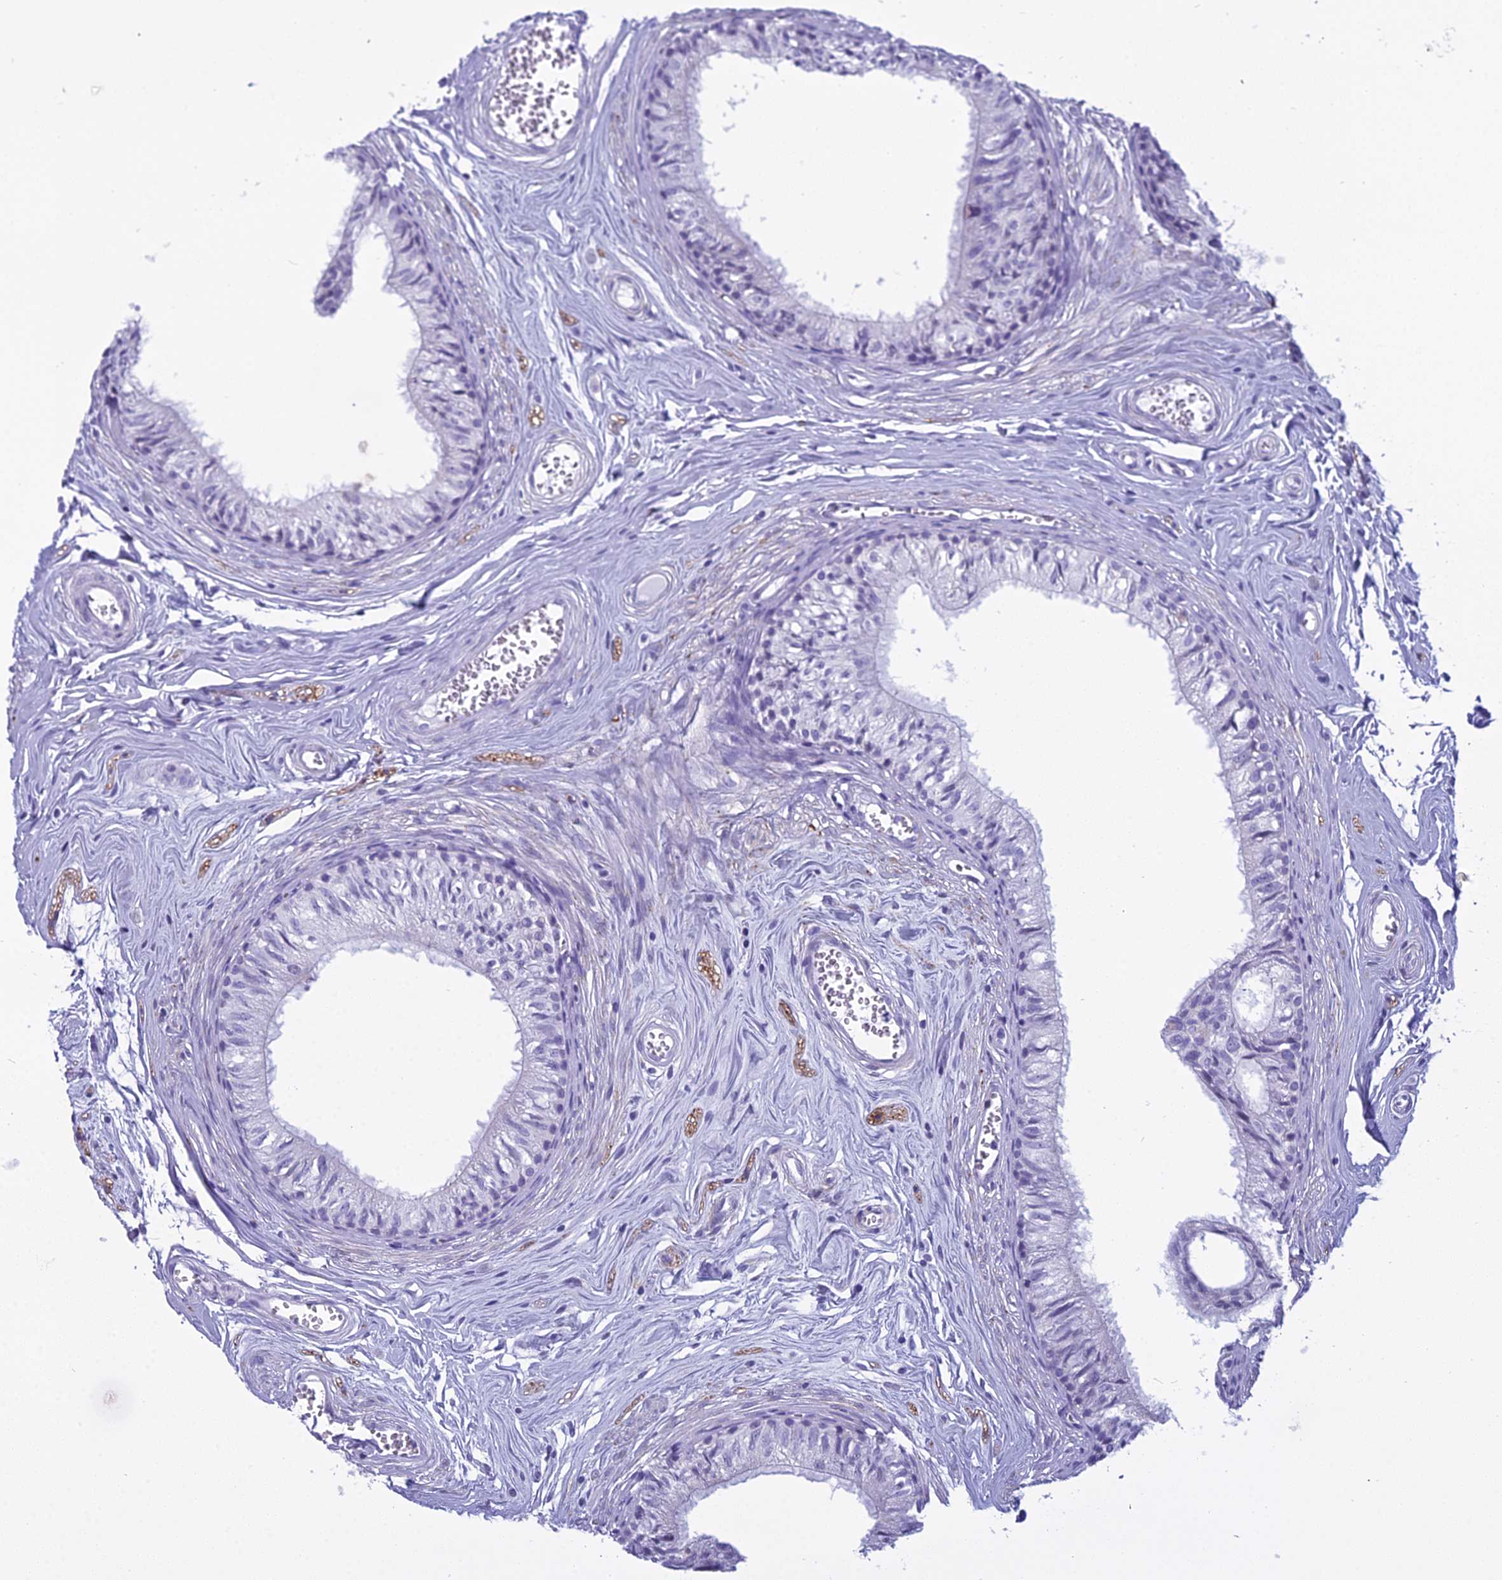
{"staining": {"intensity": "negative", "quantity": "none", "location": "none"}, "tissue": "epididymis", "cell_type": "Glandular cells", "image_type": "normal", "snomed": [{"axis": "morphology", "description": "Normal tissue, NOS"}, {"axis": "topography", "description": "Epididymis"}], "caption": "The micrograph demonstrates no significant expression in glandular cells of epididymis. Brightfield microscopy of IHC stained with DAB (3,3'-diaminobenzidine) (brown) and hematoxylin (blue), captured at high magnification.", "gene": "MAP6", "patient": {"sex": "male", "age": 36}}